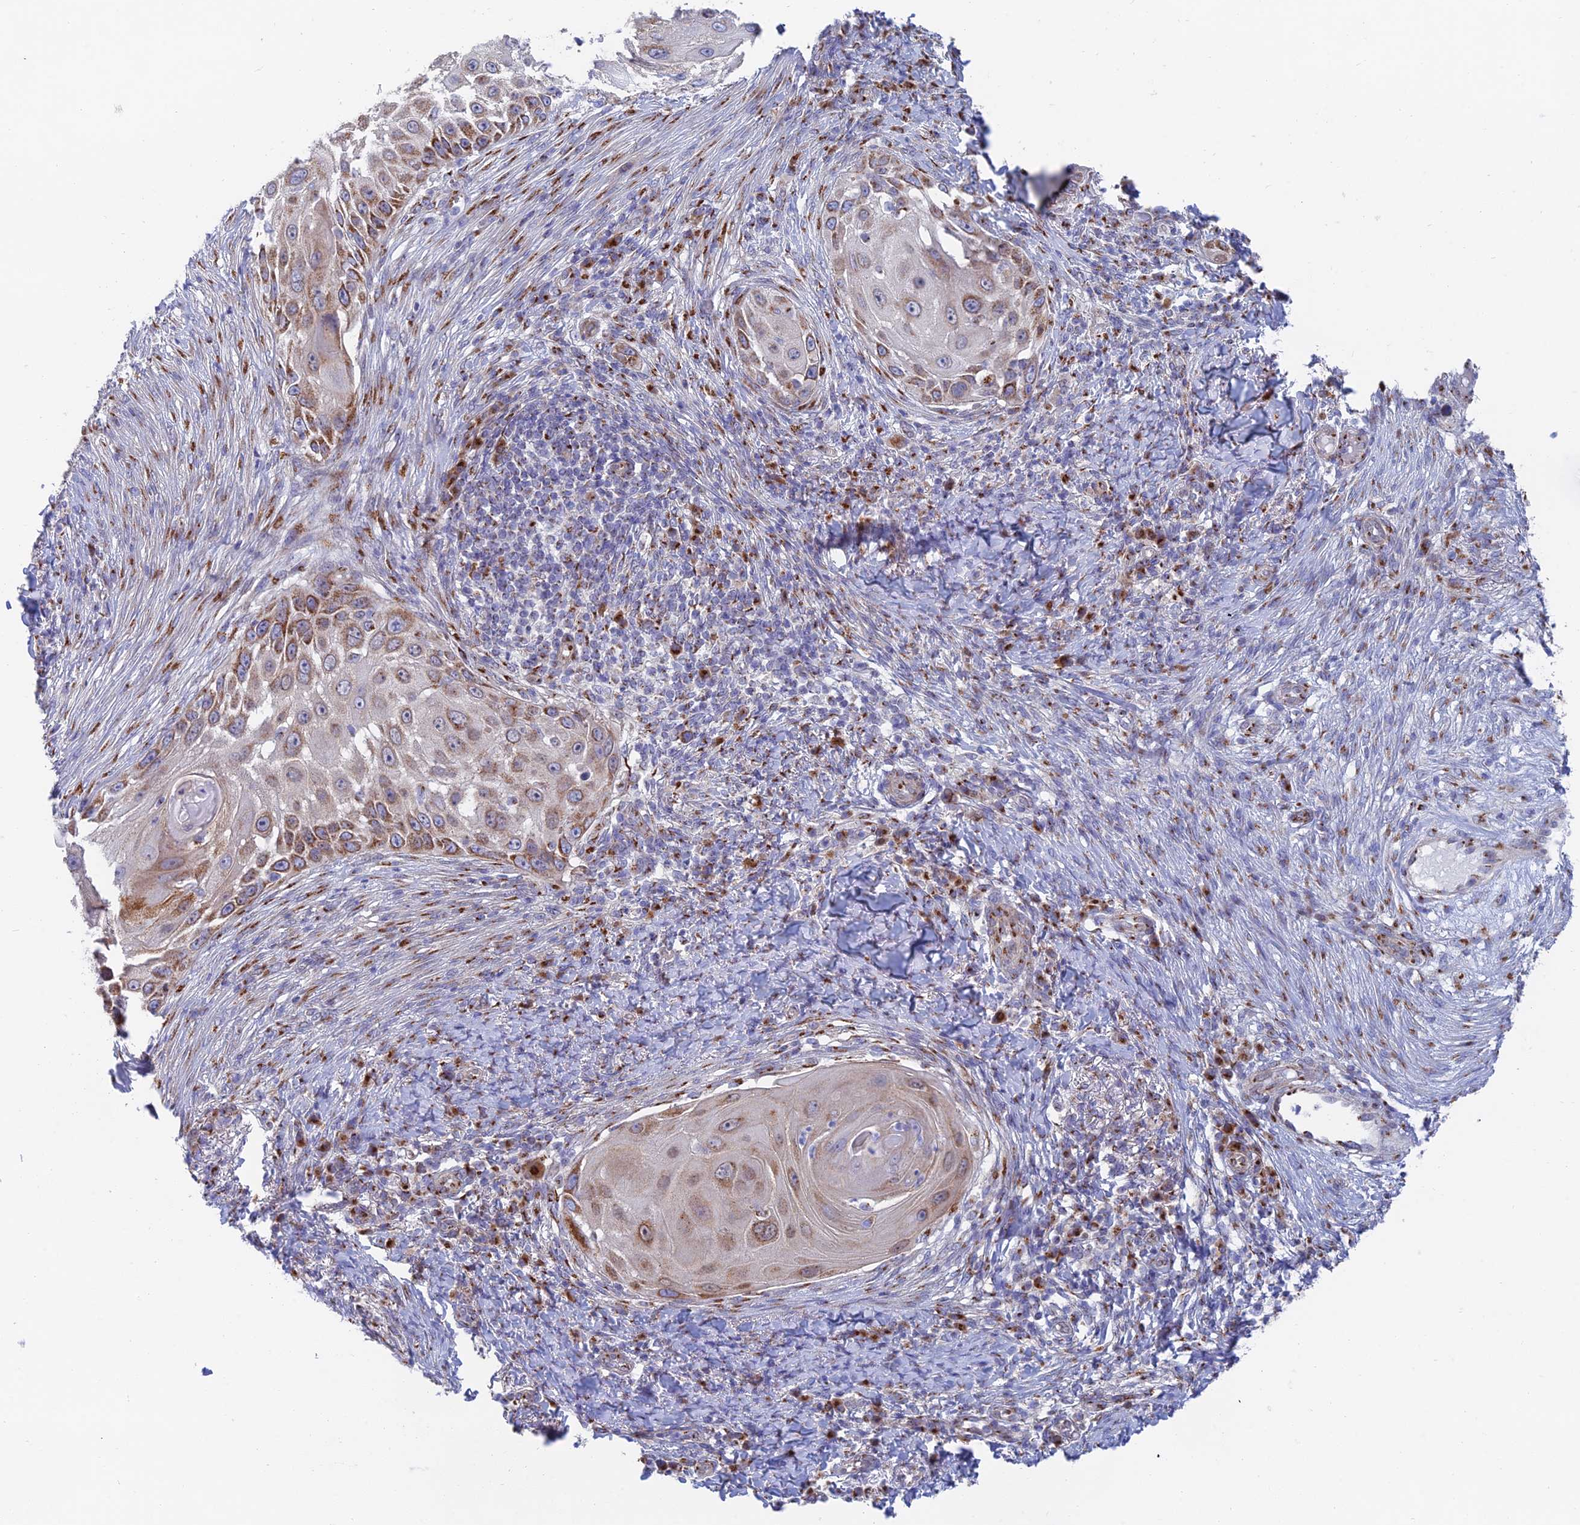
{"staining": {"intensity": "moderate", "quantity": "25%-75%", "location": "cytoplasmic/membranous"}, "tissue": "skin cancer", "cell_type": "Tumor cells", "image_type": "cancer", "snomed": [{"axis": "morphology", "description": "Squamous cell carcinoma, NOS"}, {"axis": "topography", "description": "Skin"}], "caption": "Tumor cells show medium levels of moderate cytoplasmic/membranous expression in approximately 25%-75% of cells in human squamous cell carcinoma (skin).", "gene": "HS2ST1", "patient": {"sex": "female", "age": 44}}